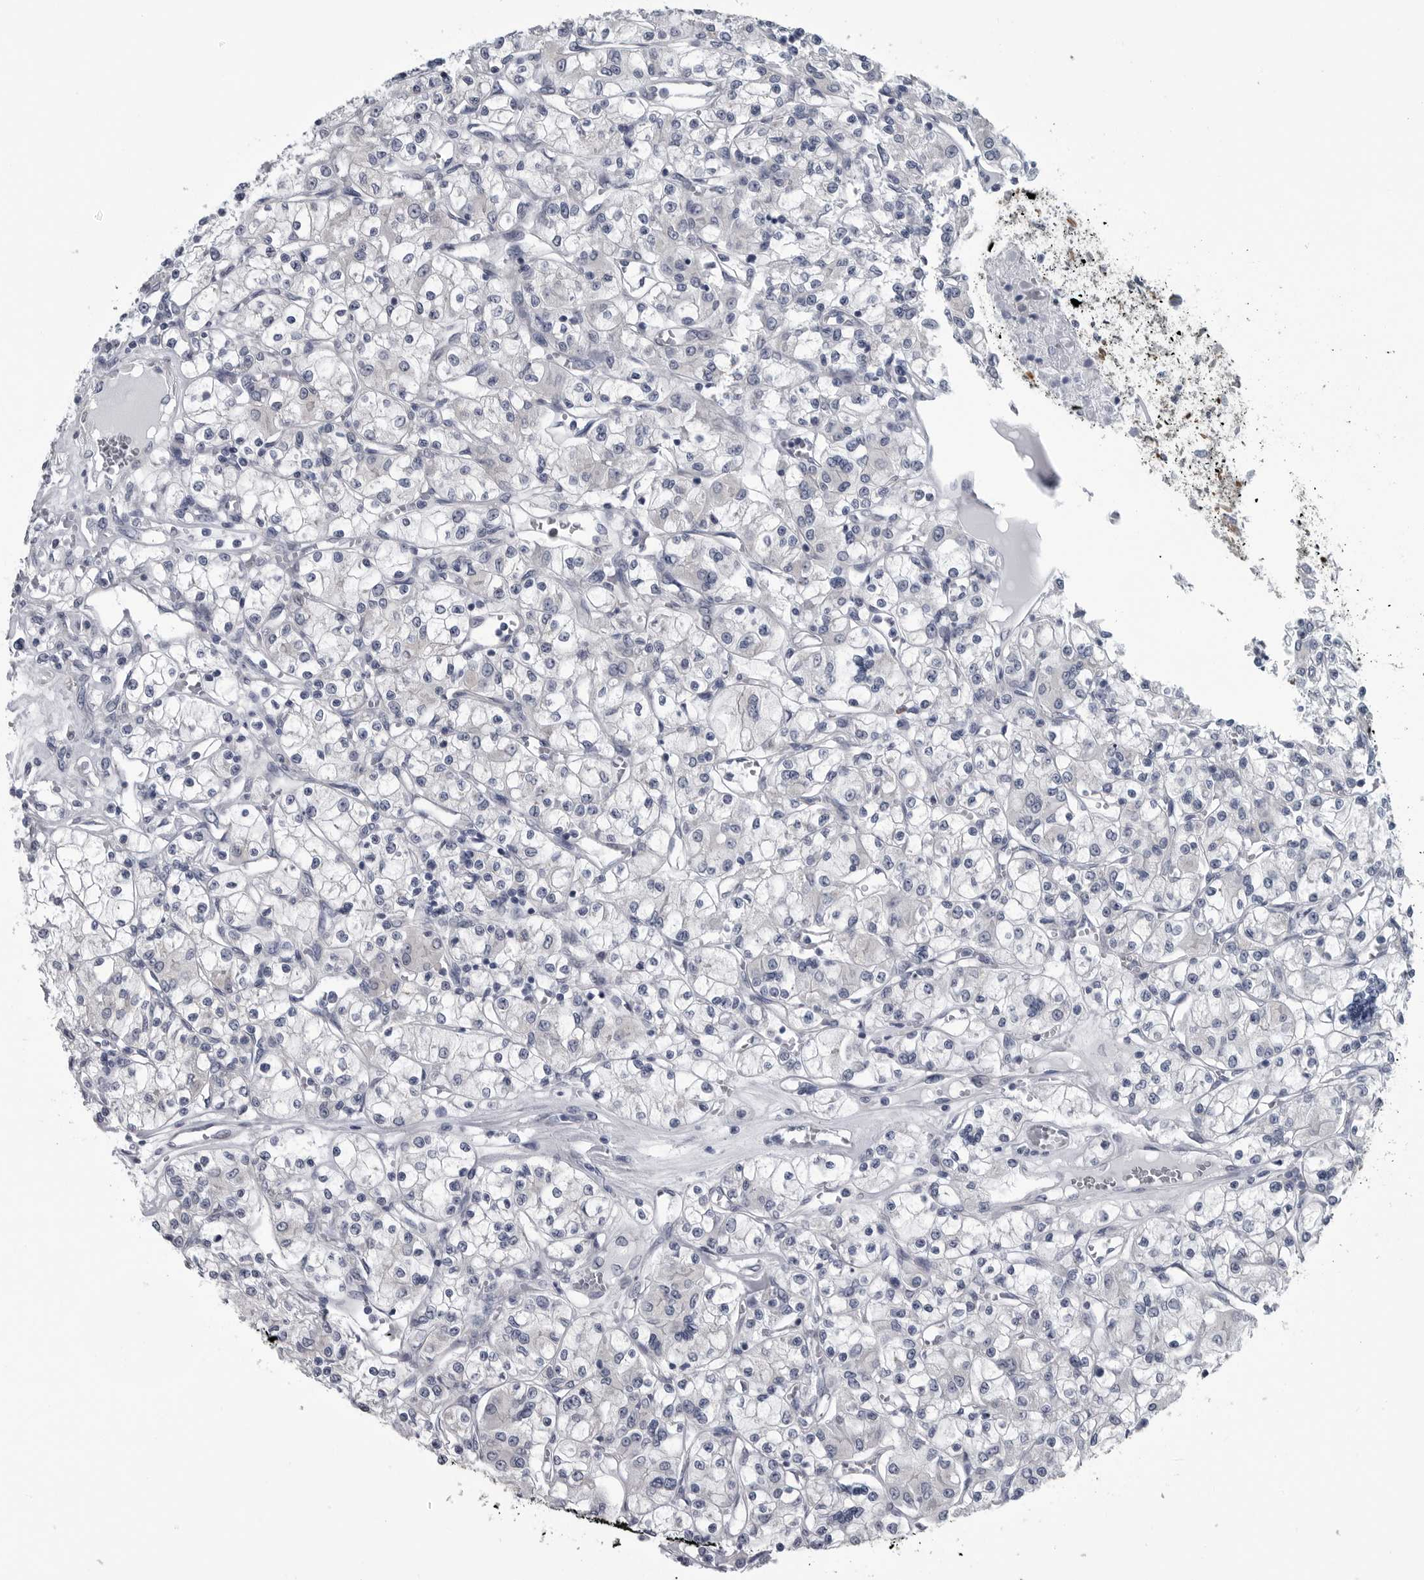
{"staining": {"intensity": "negative", "quantity": "none", "location": "none"}, "tissue": "renal cancer", "cell_type": "Tumor cells", "image_type": "cancer", "snomed": [{"axis": "morphology", "description": "Adenocarcinoma, NOS"}, {"axis": "topography", "description": "Kidney"}], "caption": "Photomicrograph shows no significant protein staining in tumor cells of renal cancer (adenocarcinoma).", "gene": "MYOC", "patient": {"sex": "female", "age": 59}}